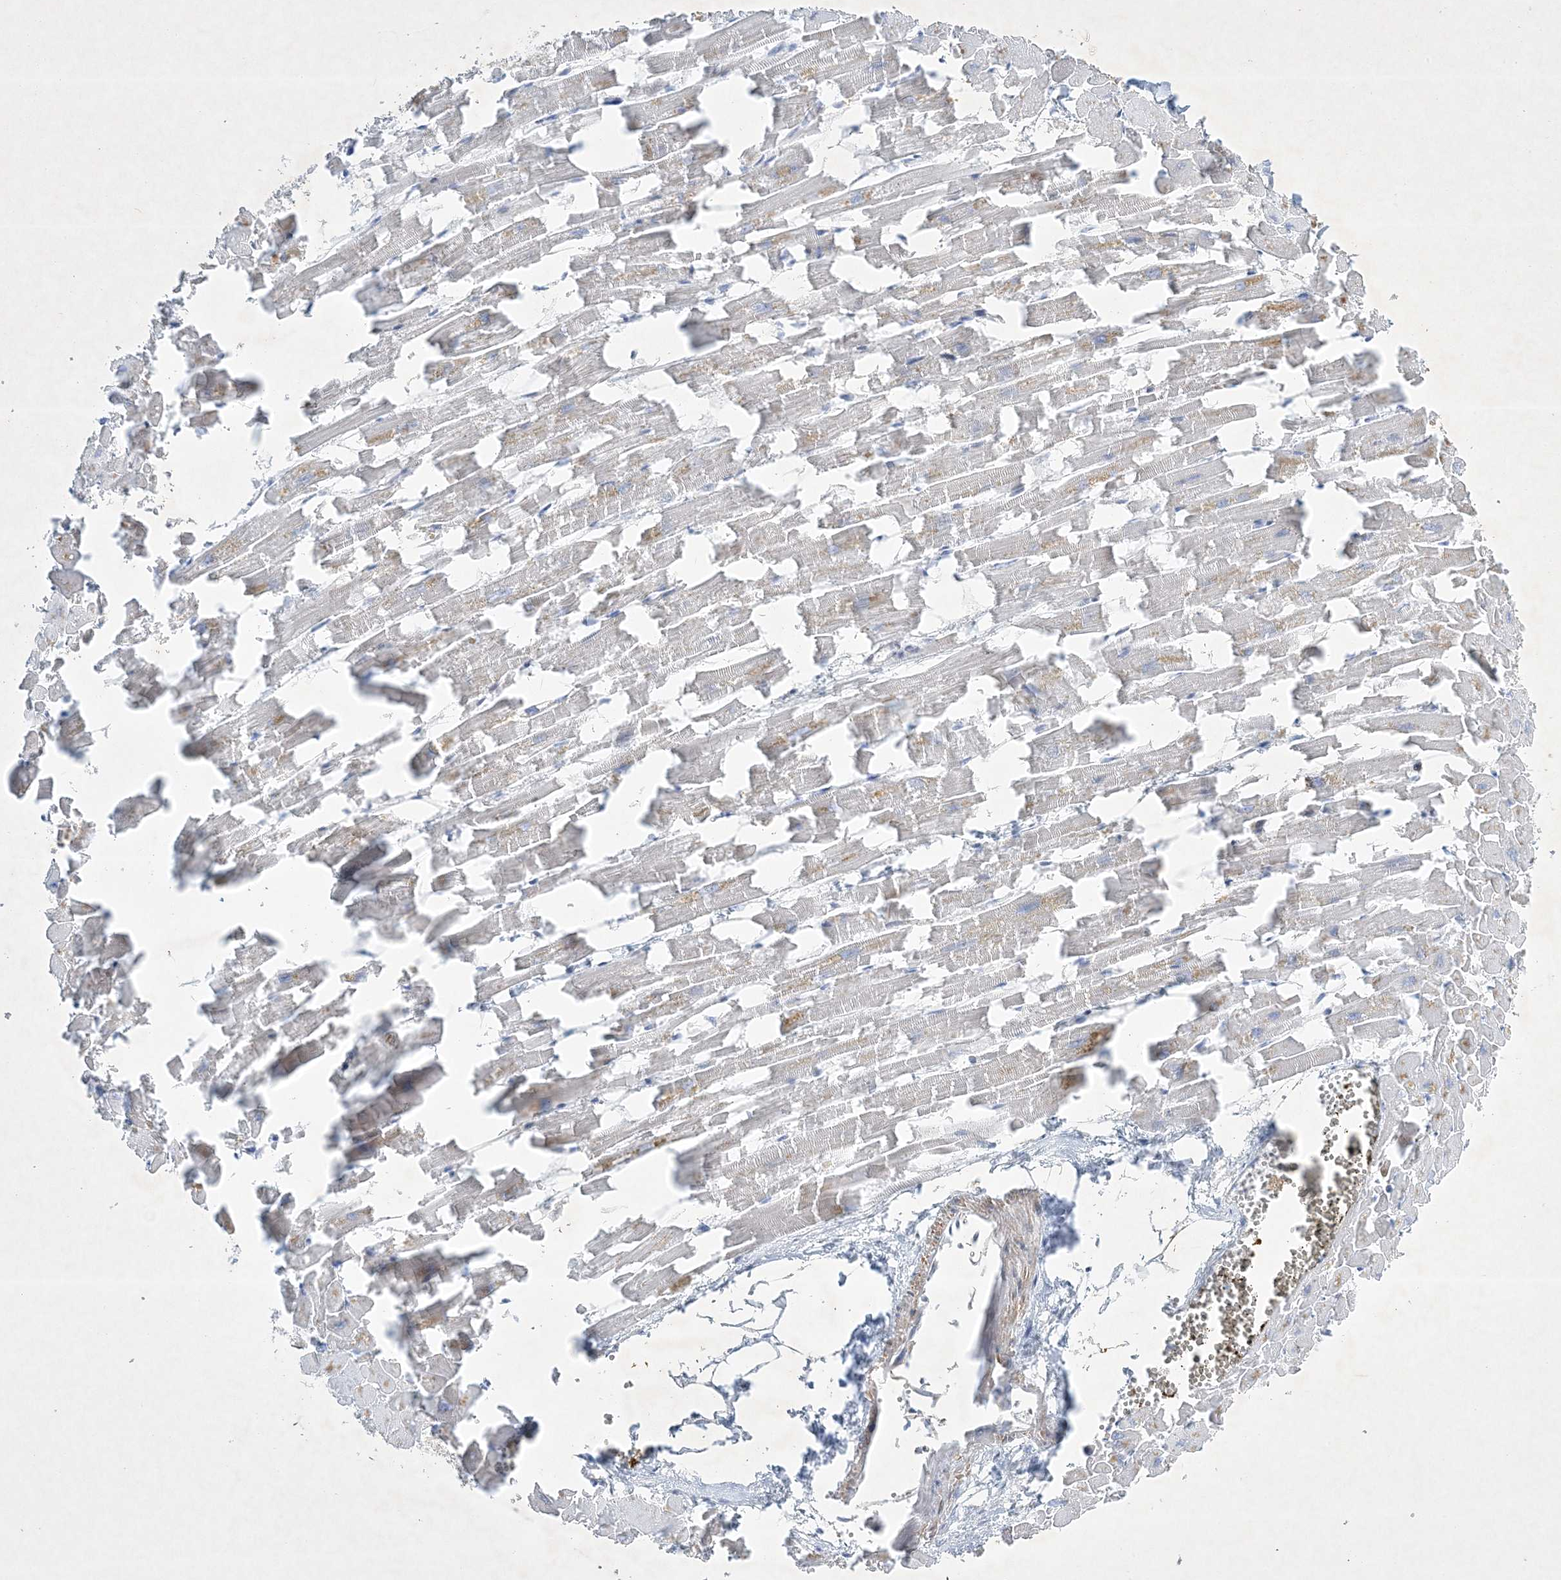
{"staining": {"intensity": "negative", "quantity": "none", "location": "none"}, "tissue": "heart muscle", "cell_type": "Cardiomyocytes", "image_type": "normal", "snomed": [{"axis": "morphology", "description": "Normal tissue, NOS"}, {"axis": "topography", "description": "Heart"}], "caption": "Histopathology image shows no significant protein expression in cardiomyocytes of unremarkable heart muscle.", "gene": "FARSB", "patient": {"sex": "female", "age": 64}}